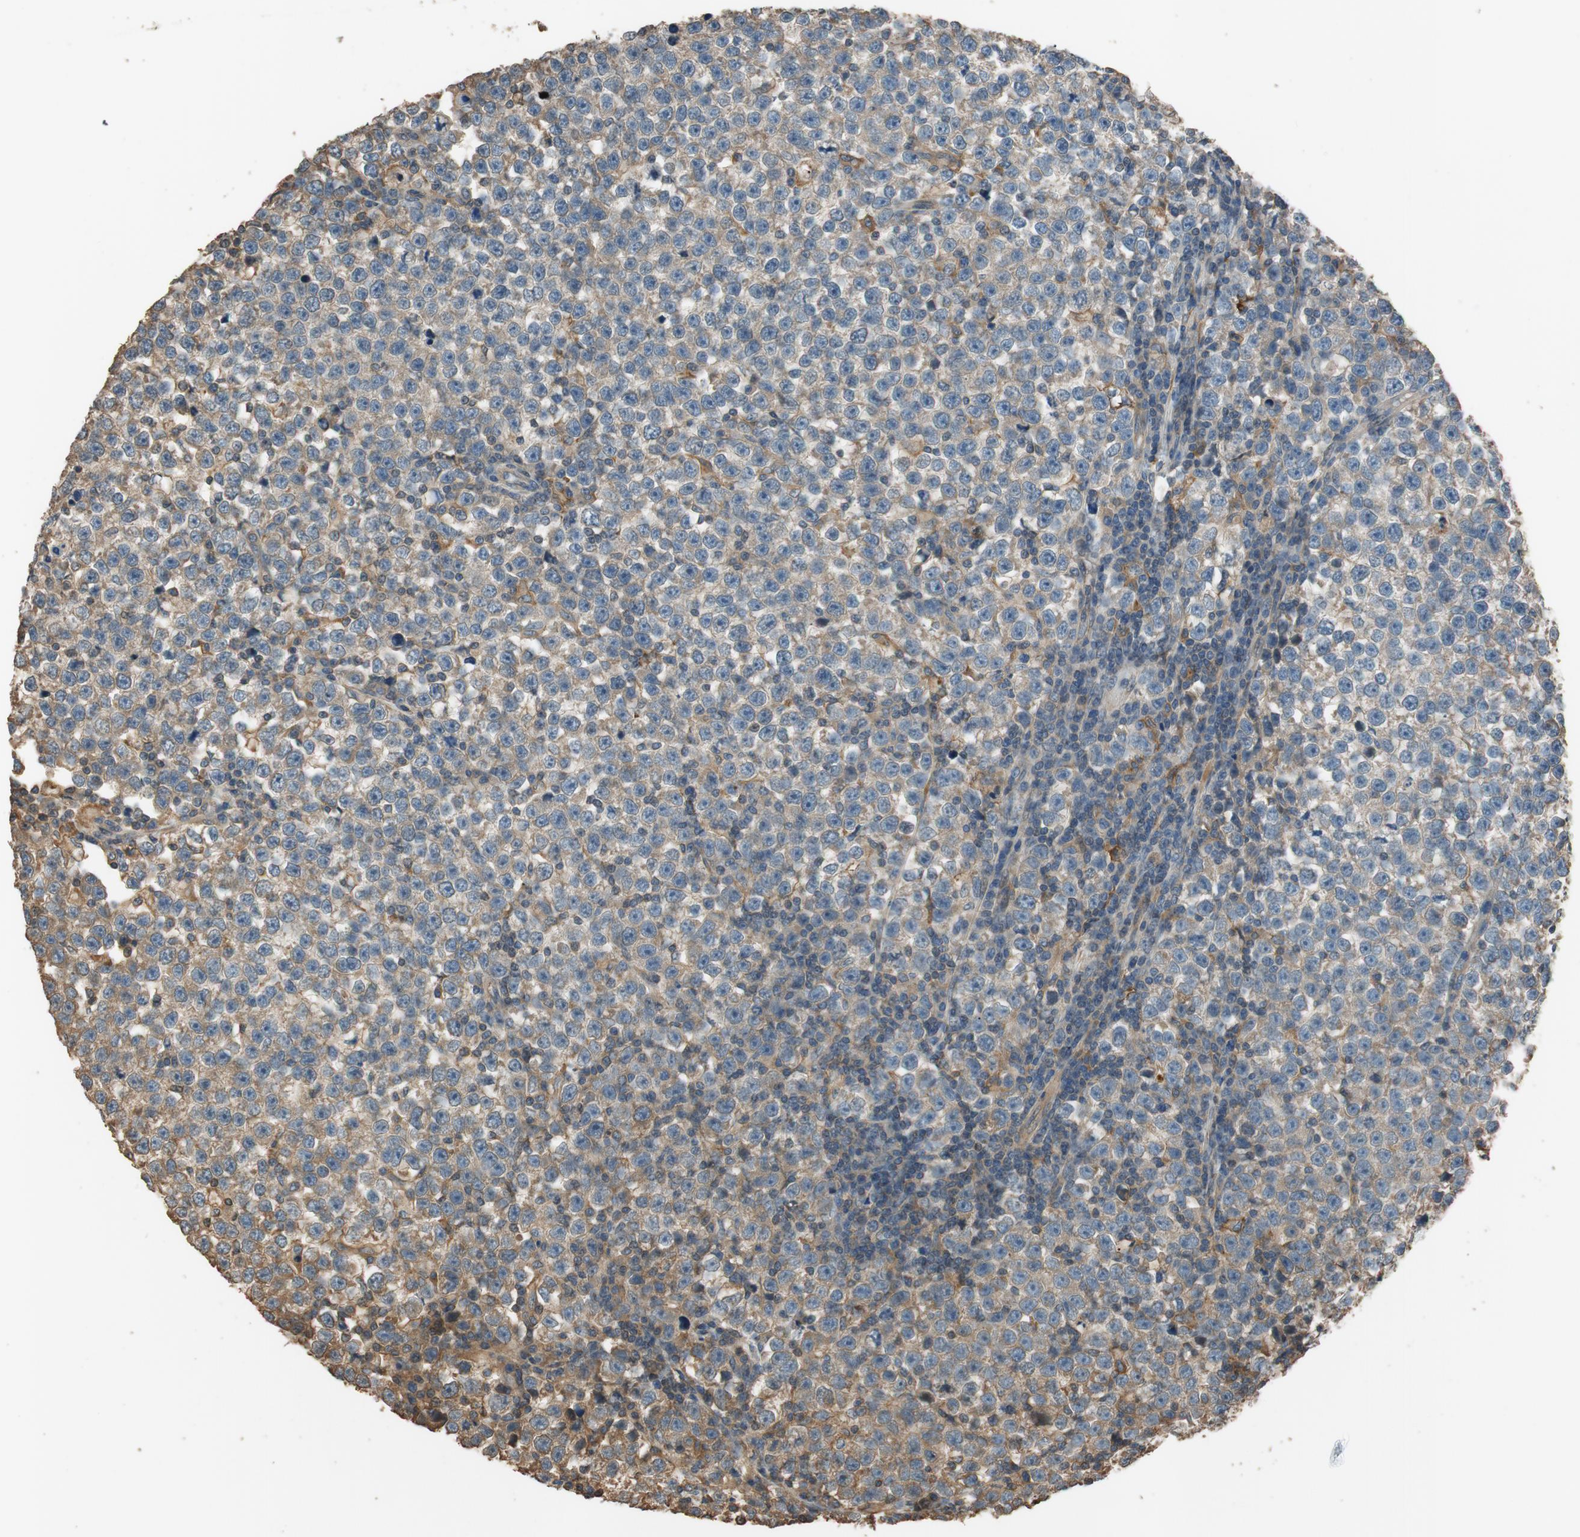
{"staining": {"intensity": "weak", "quantity": "25%-75%", "location": "cytoplasmic/membranous"}, "tissue": "testis cancer", "cell_type": "Tumor cells", "image_type": "cancer", "snomed": [{"axis": "morphology", "description": "Seminoma, NOS"}, {"axis": "topography", "description": "Testis"}], "caption": "This photomicrograph shows immunohistochemistry (IHC) staining of human testis cancer, with low weak cytoplasmic/membranous positivity in about 25%-75% of tumor cells.", "gene": "MST1R", "patient": {"sex": "male", "age": 43}}